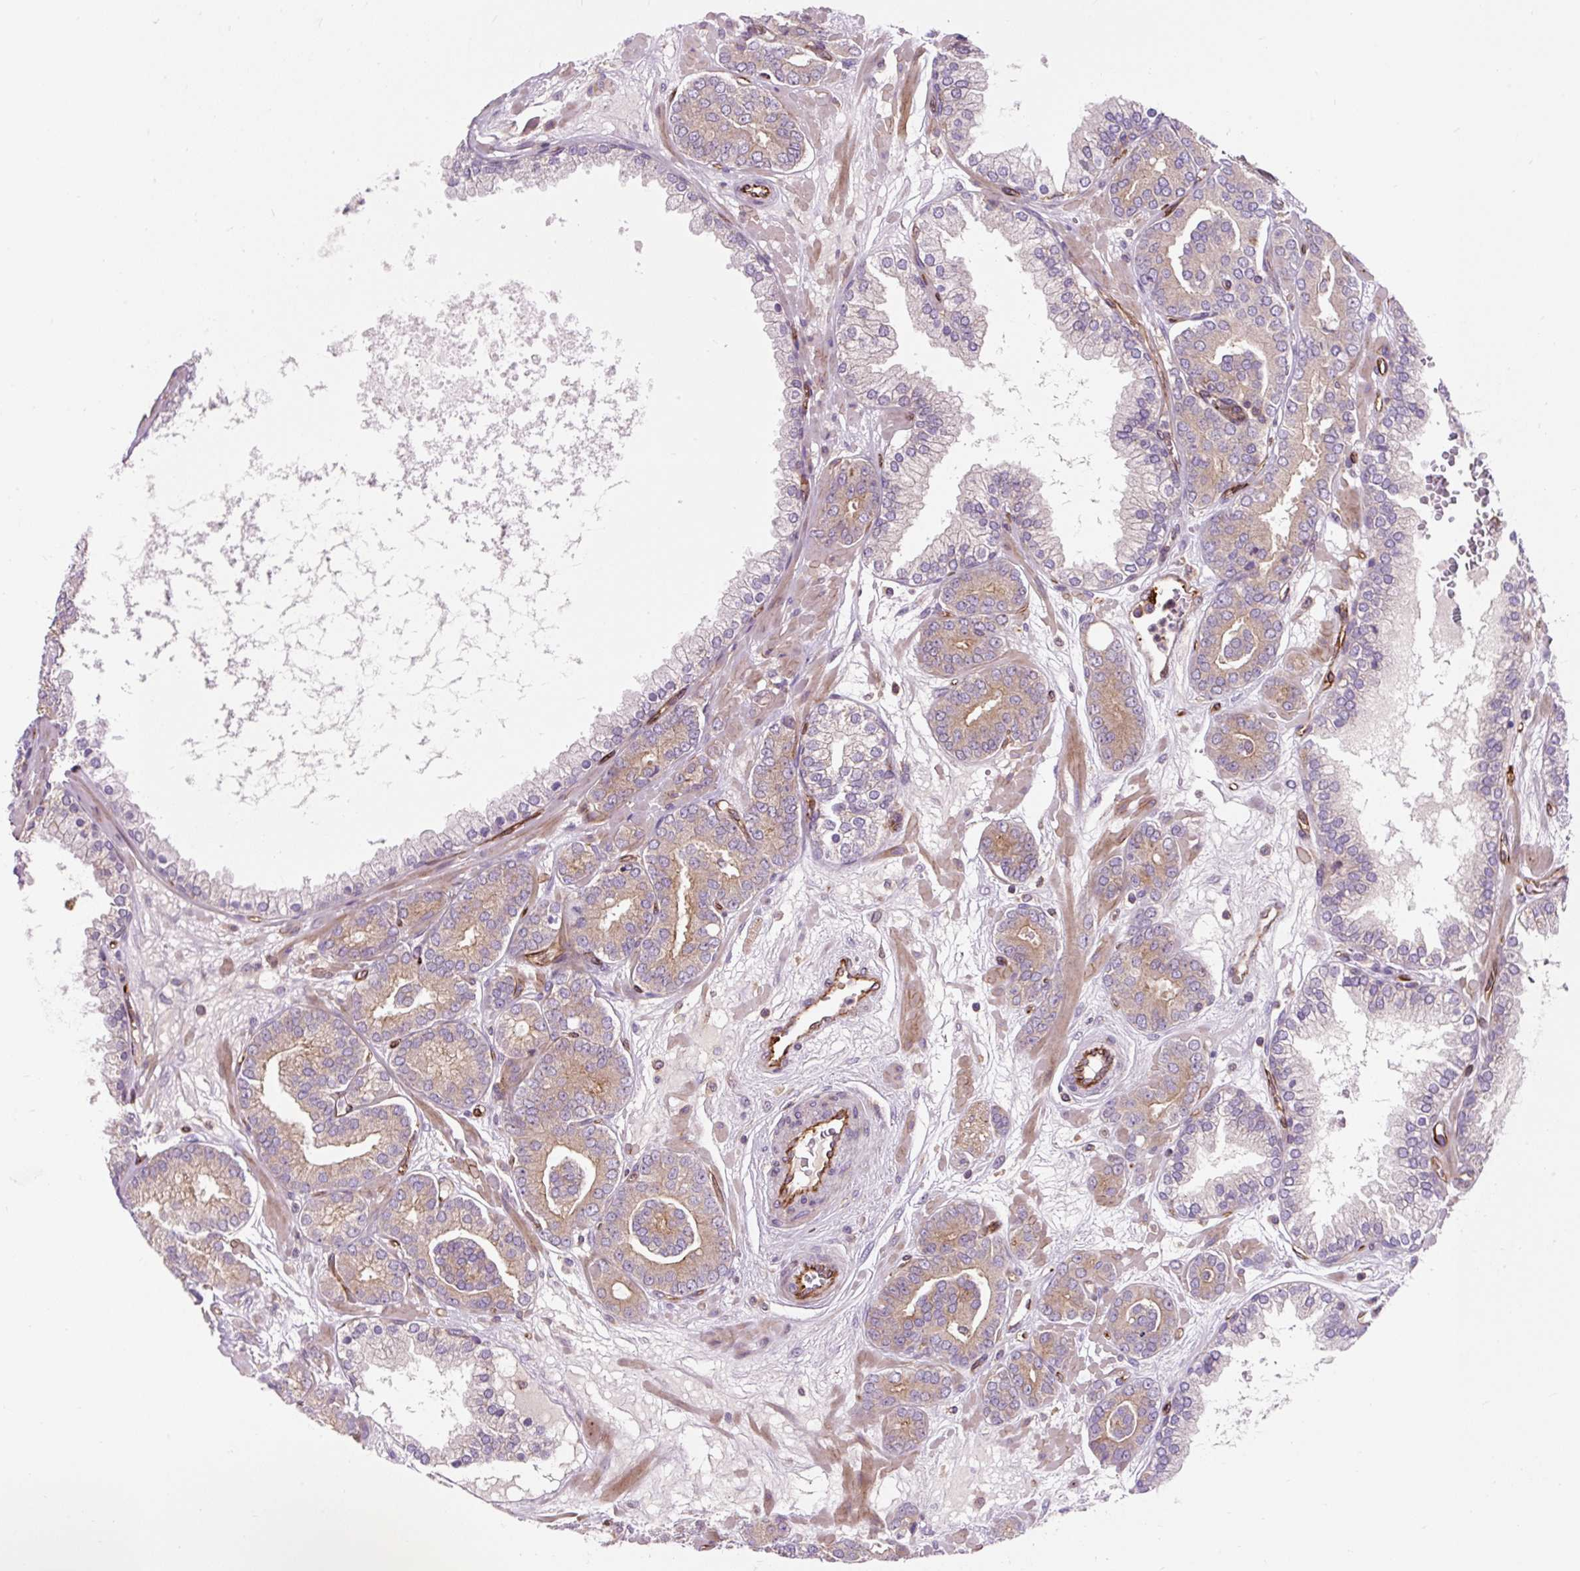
{"staining": {"intensity": "weak", "quantity": "25%-75%", "location": "cytoplasmic/membranous"}, "tissue": "prostate cancer", "cell_type": "Tumor cells", "image_type": "cancer", "snomed": [{"axis": "morphology", "description": "Adenocarcinoma, High grade"}, {"axis": "topography", "description": "Prostate"}], "caption": "Immunohistochemistry photomicrograph of prostate high-grade adenocarcinoma stained for a protein (brown), which demonstrates low levels of weak cytoplasmic/membranous staining in about 25%-75% of tumor cells.", "gene": "PCDHGB3", "patient": {"sex": "male", "age": 66}}